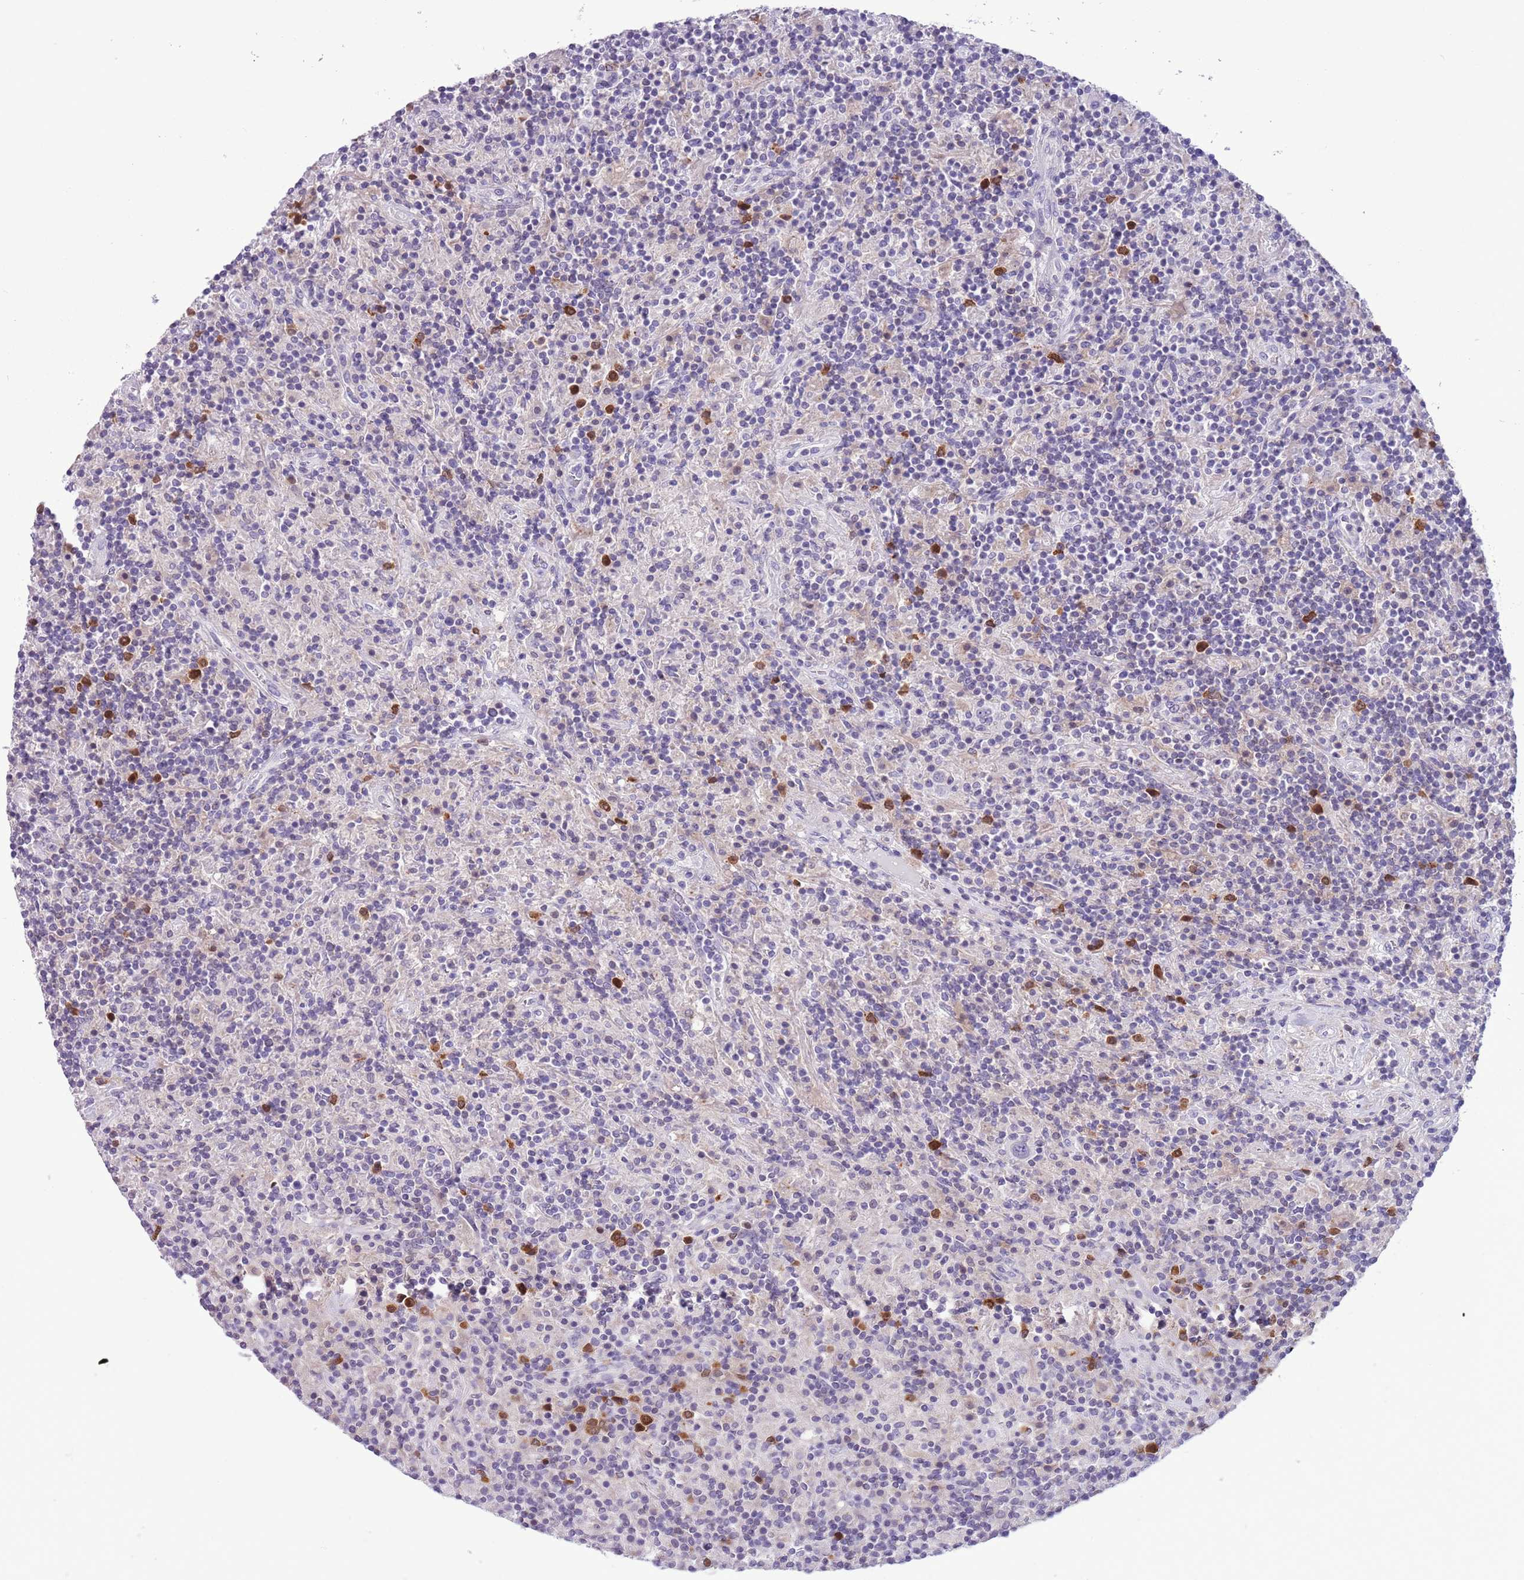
{"staining": {"intensity": "negative", "quantity": "none", "location": "none"}, "tissue": "lymphoma", "cell_type": "Tumor cells", "image_type": "cancer", "snomed": [{"axis": "morphology", "description": "Hodgkin's disease, NOS"}, {"axis": "topography", "description": "Lymph node"}], "caption": "This photomicrograph is of lymphoma stained with IHC to label a protein in brown with the nuclei are counter-stained blue. There is no expression in tumor cells.", "gene": "PFKFB2", "patient": {"sex": "male", "age": 70}}